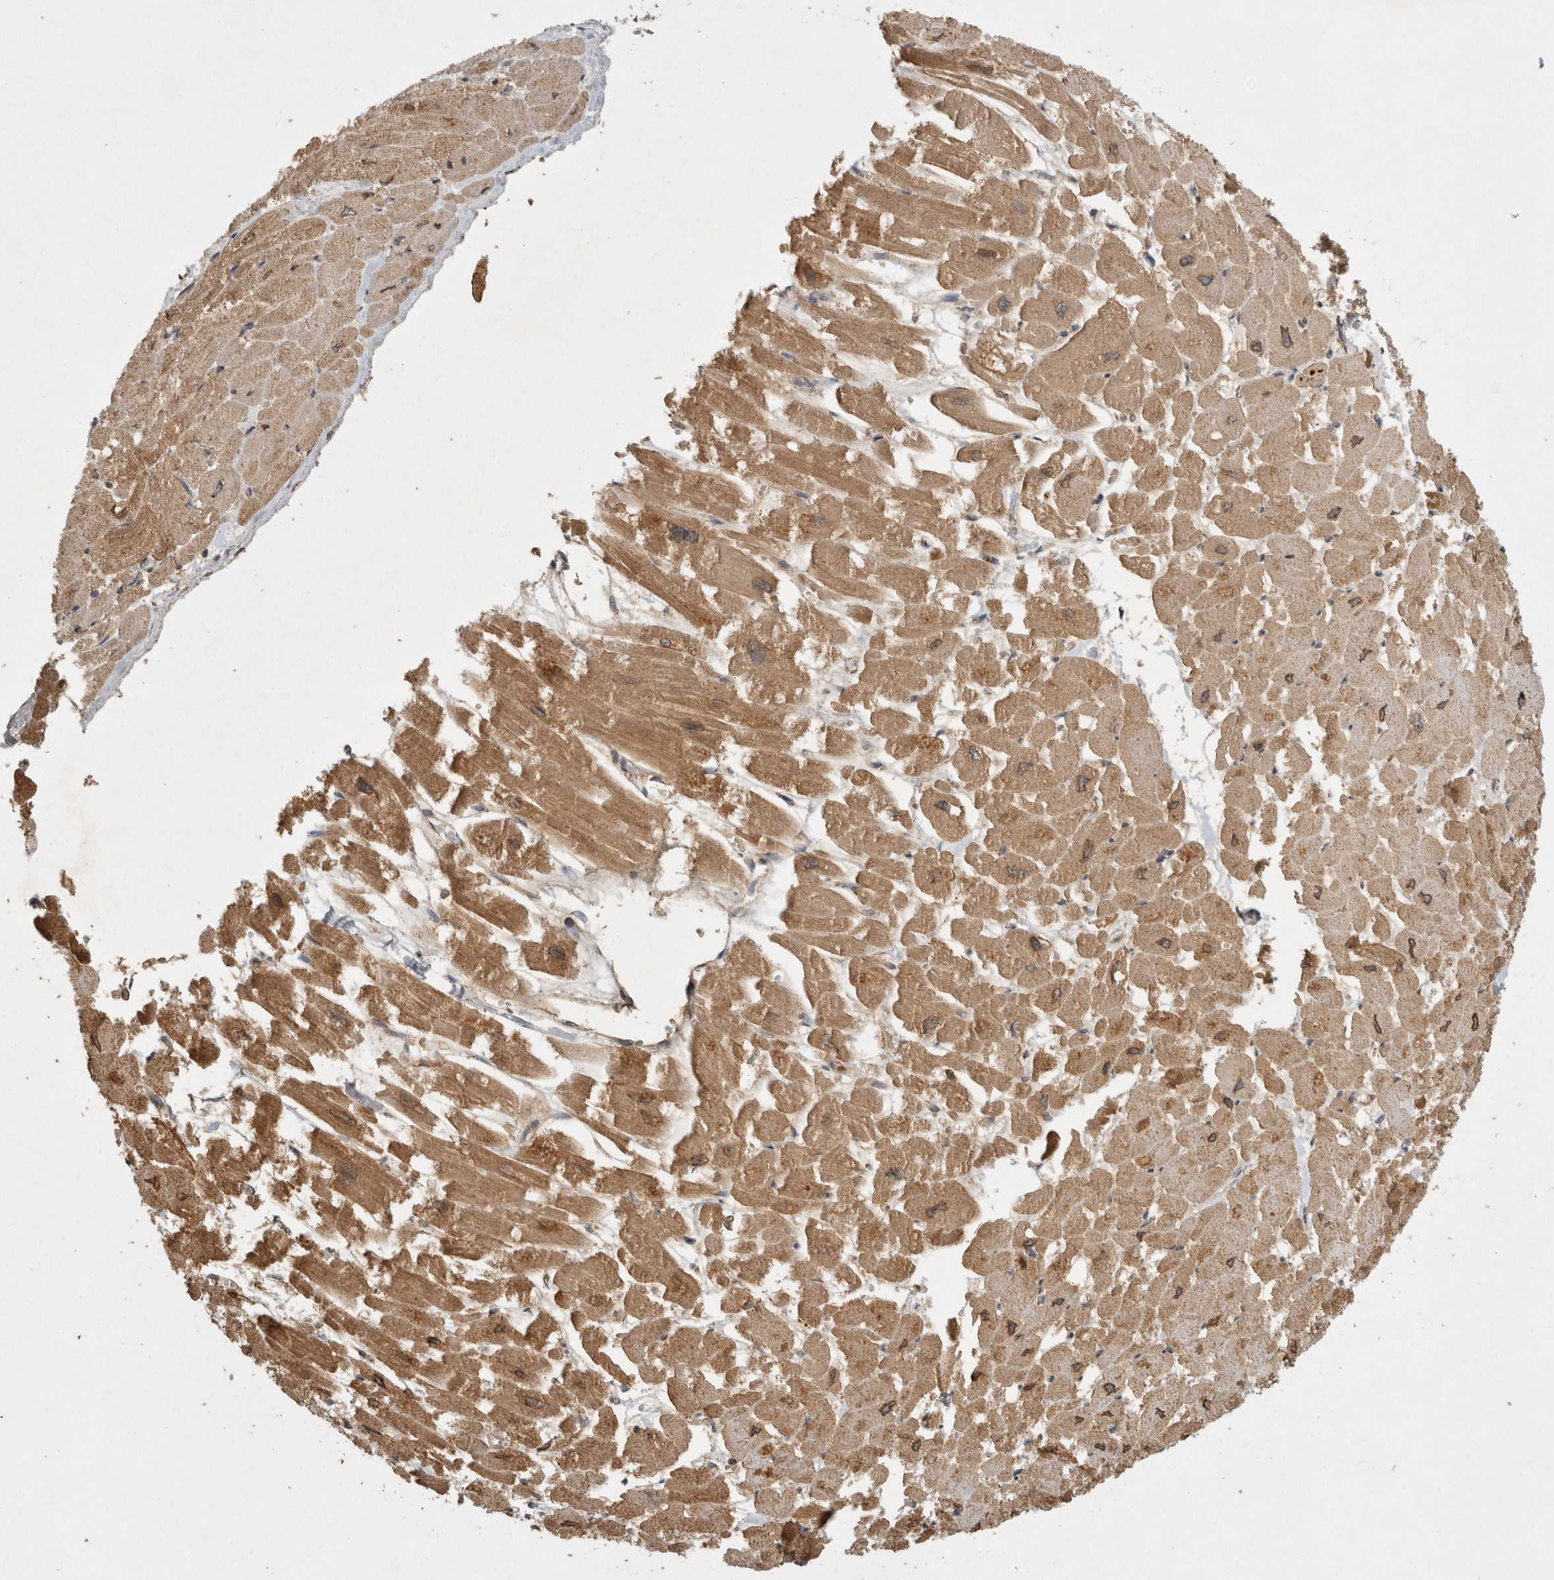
{"staining": {"intensity": "moderate", "quantity": ">75%", "location": "cytoplasmic/membranous"}, "tissue": "heart muscle", "cell_type": "Cardiomyocytes", "image_type": "normal", "snomed": [{"axis": "morphology", "description": "Normal tissue, NOS"}, {"axis": "topography", "description": "Heart"}], "caption": "Heart muscle stained with DAB (3,3'-diaminobenzidine) IHC reveals medium levels of moderate cytoplasmic/membranous expression in about >75% of cardiomyocytes. Nuclei are stained in blue.", "gene": "VEPH1", "patient": {"sex": "male", "age": 54}}